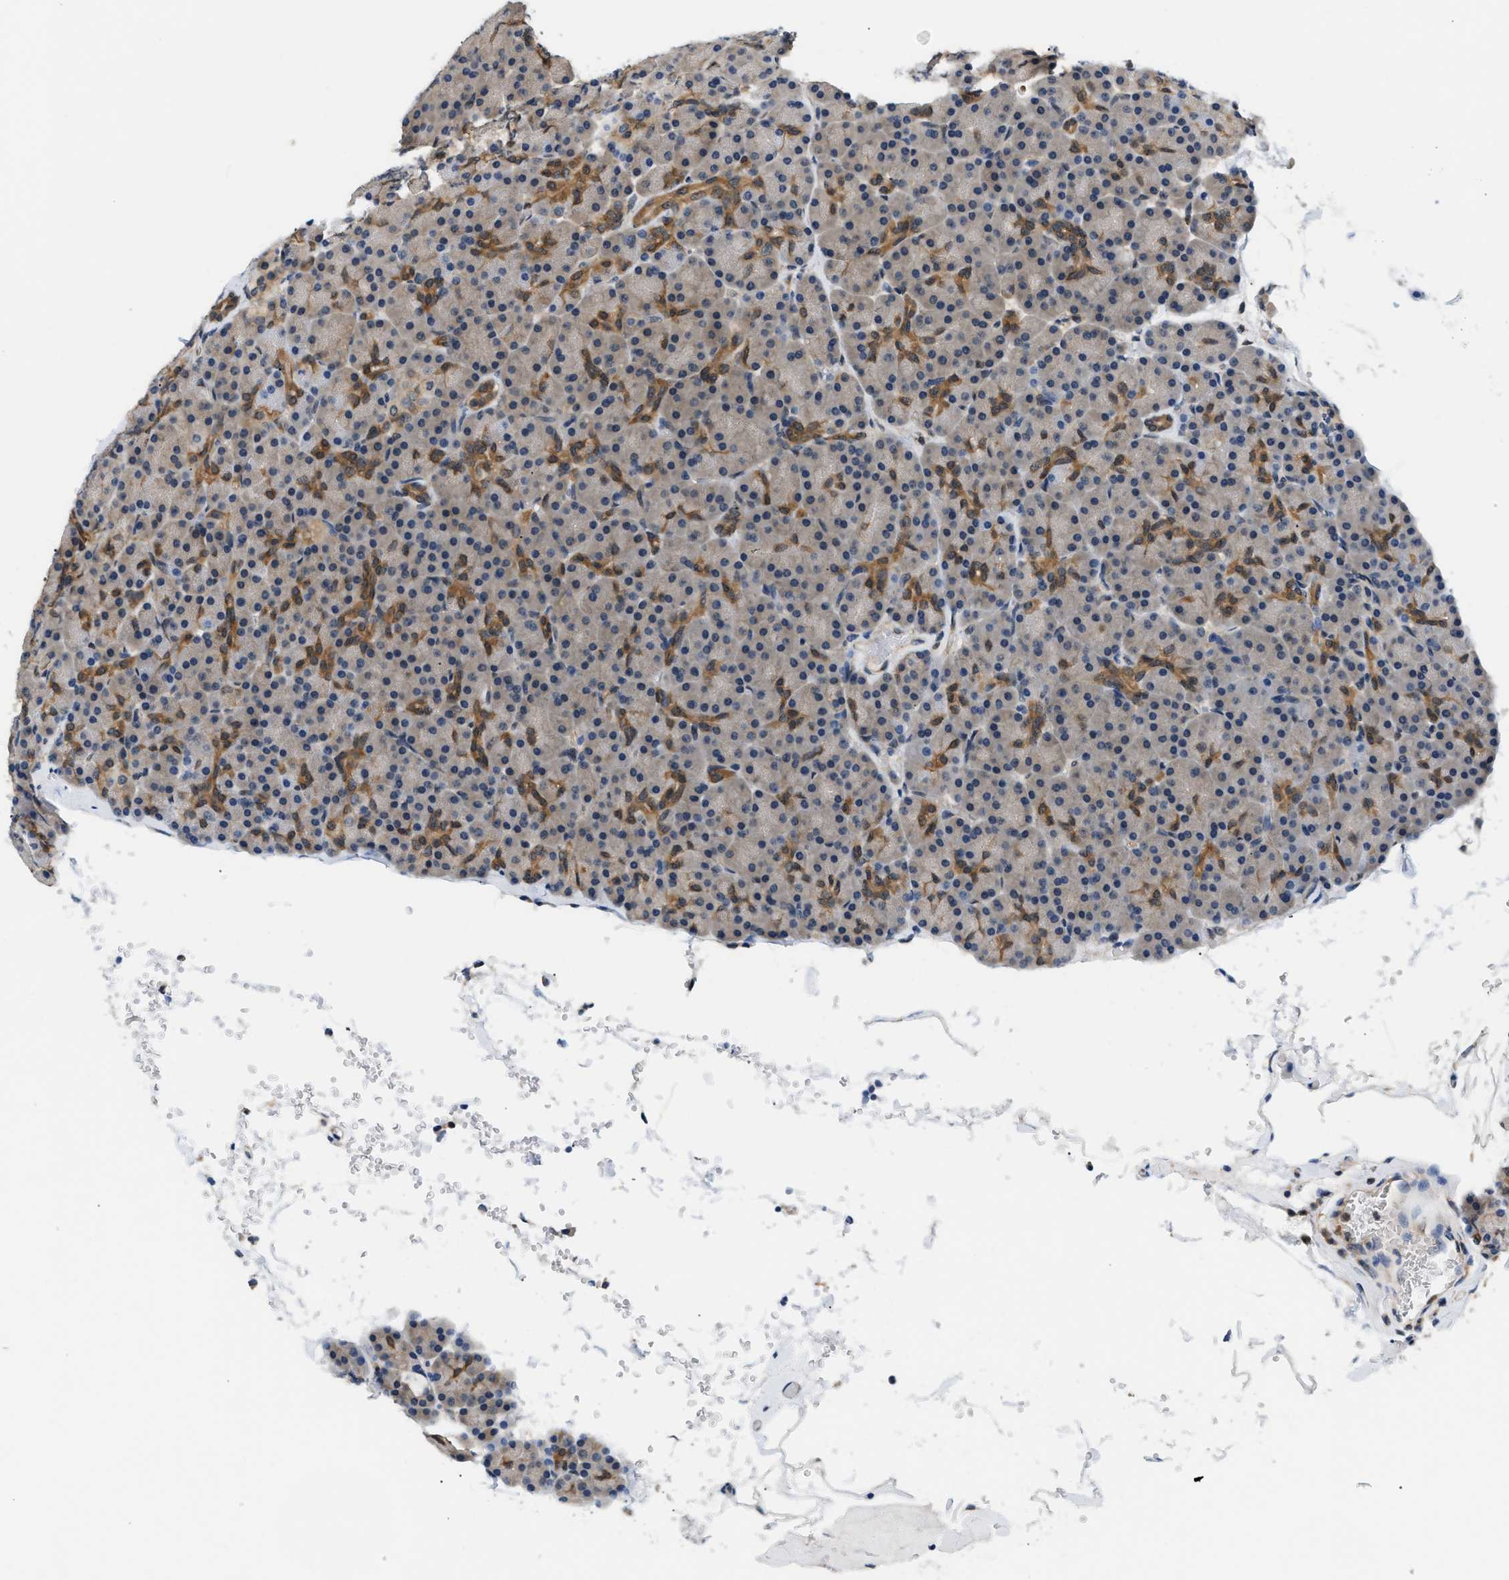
{"staining": {"intensity": "moderate", "quantity": "25%-75%", "location": "cytoplasmic/membranous"}, "tissue": "pancreas", "cell_type": "Exocrine glandular cells", "image_type": "normal", "snomed": [{"axis": "morphology", "description": "Normal tissue, NOS"}, {"axis": "topography", "description": "Pancreas"}], "caption": "Protein expression analysis of normal human pancreas reveals moderate cytoplasmic/membranous staining in approximately 25%-75% of exocrine glandular cells. The staining was performed using DAB, with brown indicating positive protein expression. Nuclei are stained blue with hematoxylin.", "gene": "EIF4EBP2", "patient": {"sex": "female", "age": 43}}